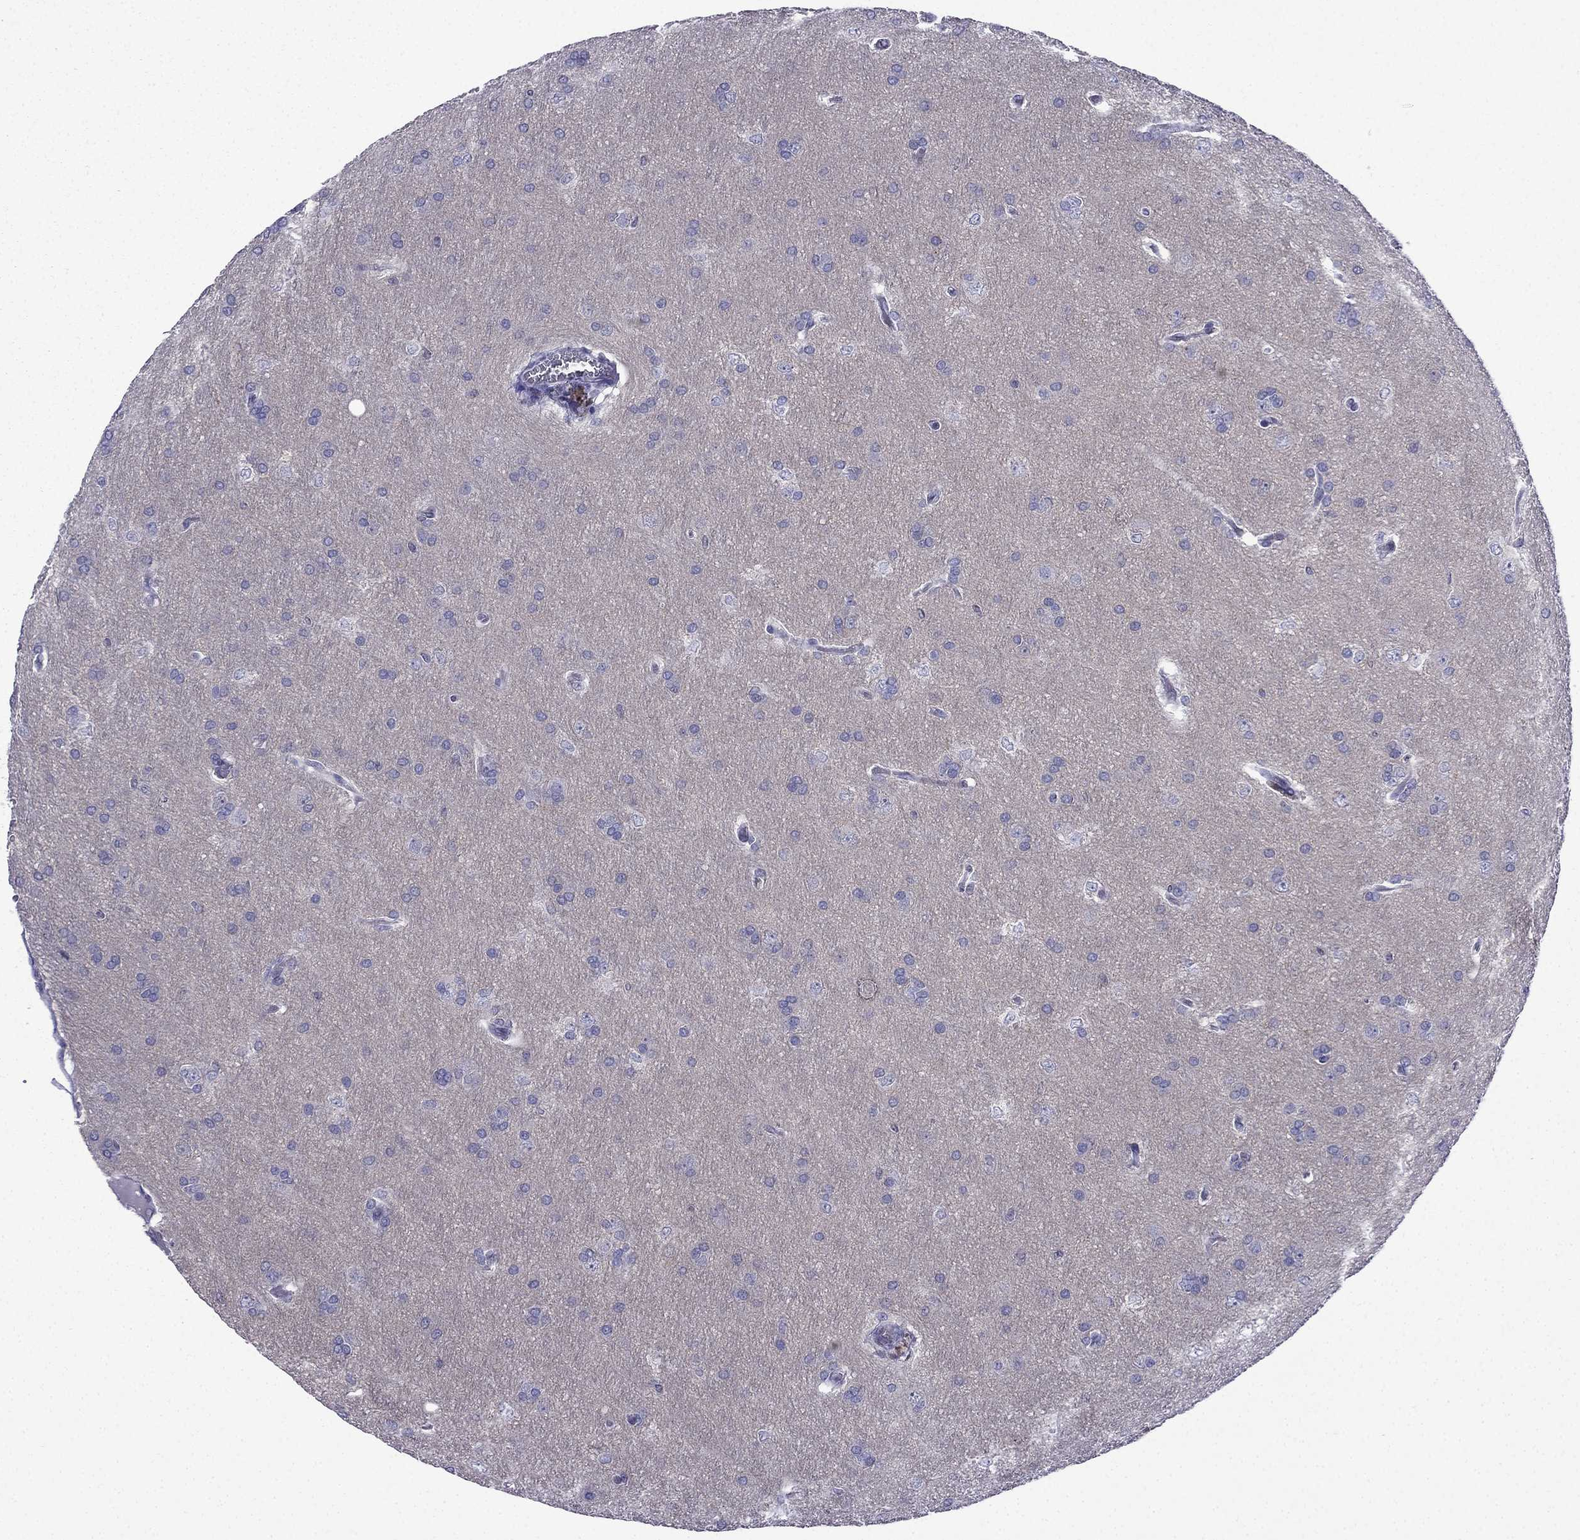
{"staining": {"intensity": "negative", "quantity": "none", "location": "none"}, "tissue": "glioma", "cell_type": "Tumor cells", "image_type": "cancer", "snomed": [{"axis": "morphology", "description": "Glioma, malignant, Low grade"}, {"axis": "topography", "description": "Brain"}], "caption": "A micrograph of glioma stained for a protein displays no brown staining in tumor cells.", "gene": "POM121L12", "patient": {"sex": "female", "age": 32}}